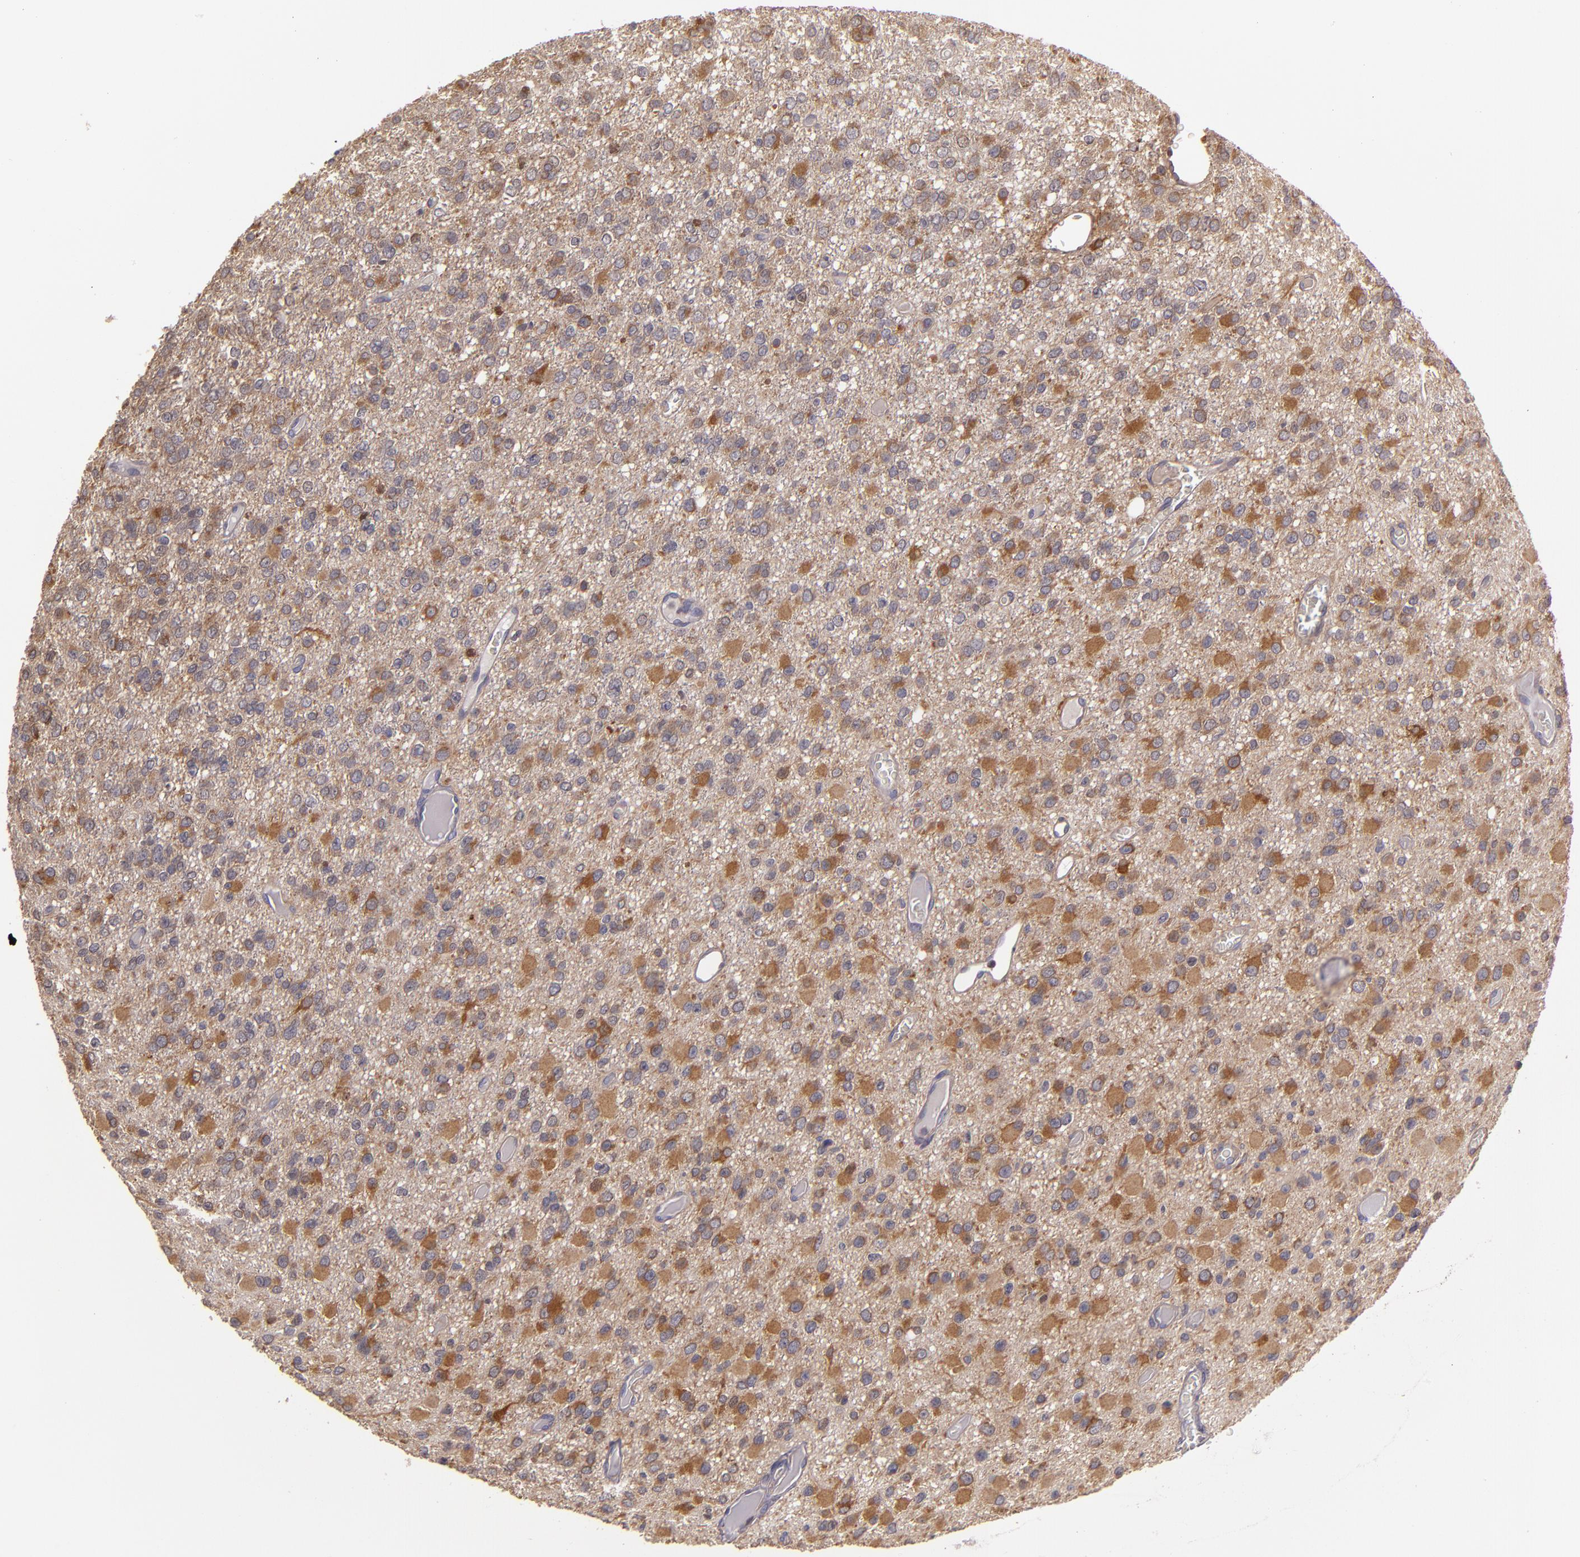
{"staining": {"intensity": "weak", "quantity": ">75%", "location": "cytoplasmic/membranous"}, "tissue": "glioma", "cell_type": "Tumor cells", "image_type": "cancer", "snomed": [{"axis": "morphology", "description": "Glioma, malignant, Low grade"}, {"axis": "topography", "description": "Brain"}], "caption": "Immunohistochemical staining of human glioma reveals low levels of weak cytoplasmic/membranous positivity in approximately >75% of tumor cells.", "gene": "CARS1", "patient": {"sex": "male", "age": 42}}